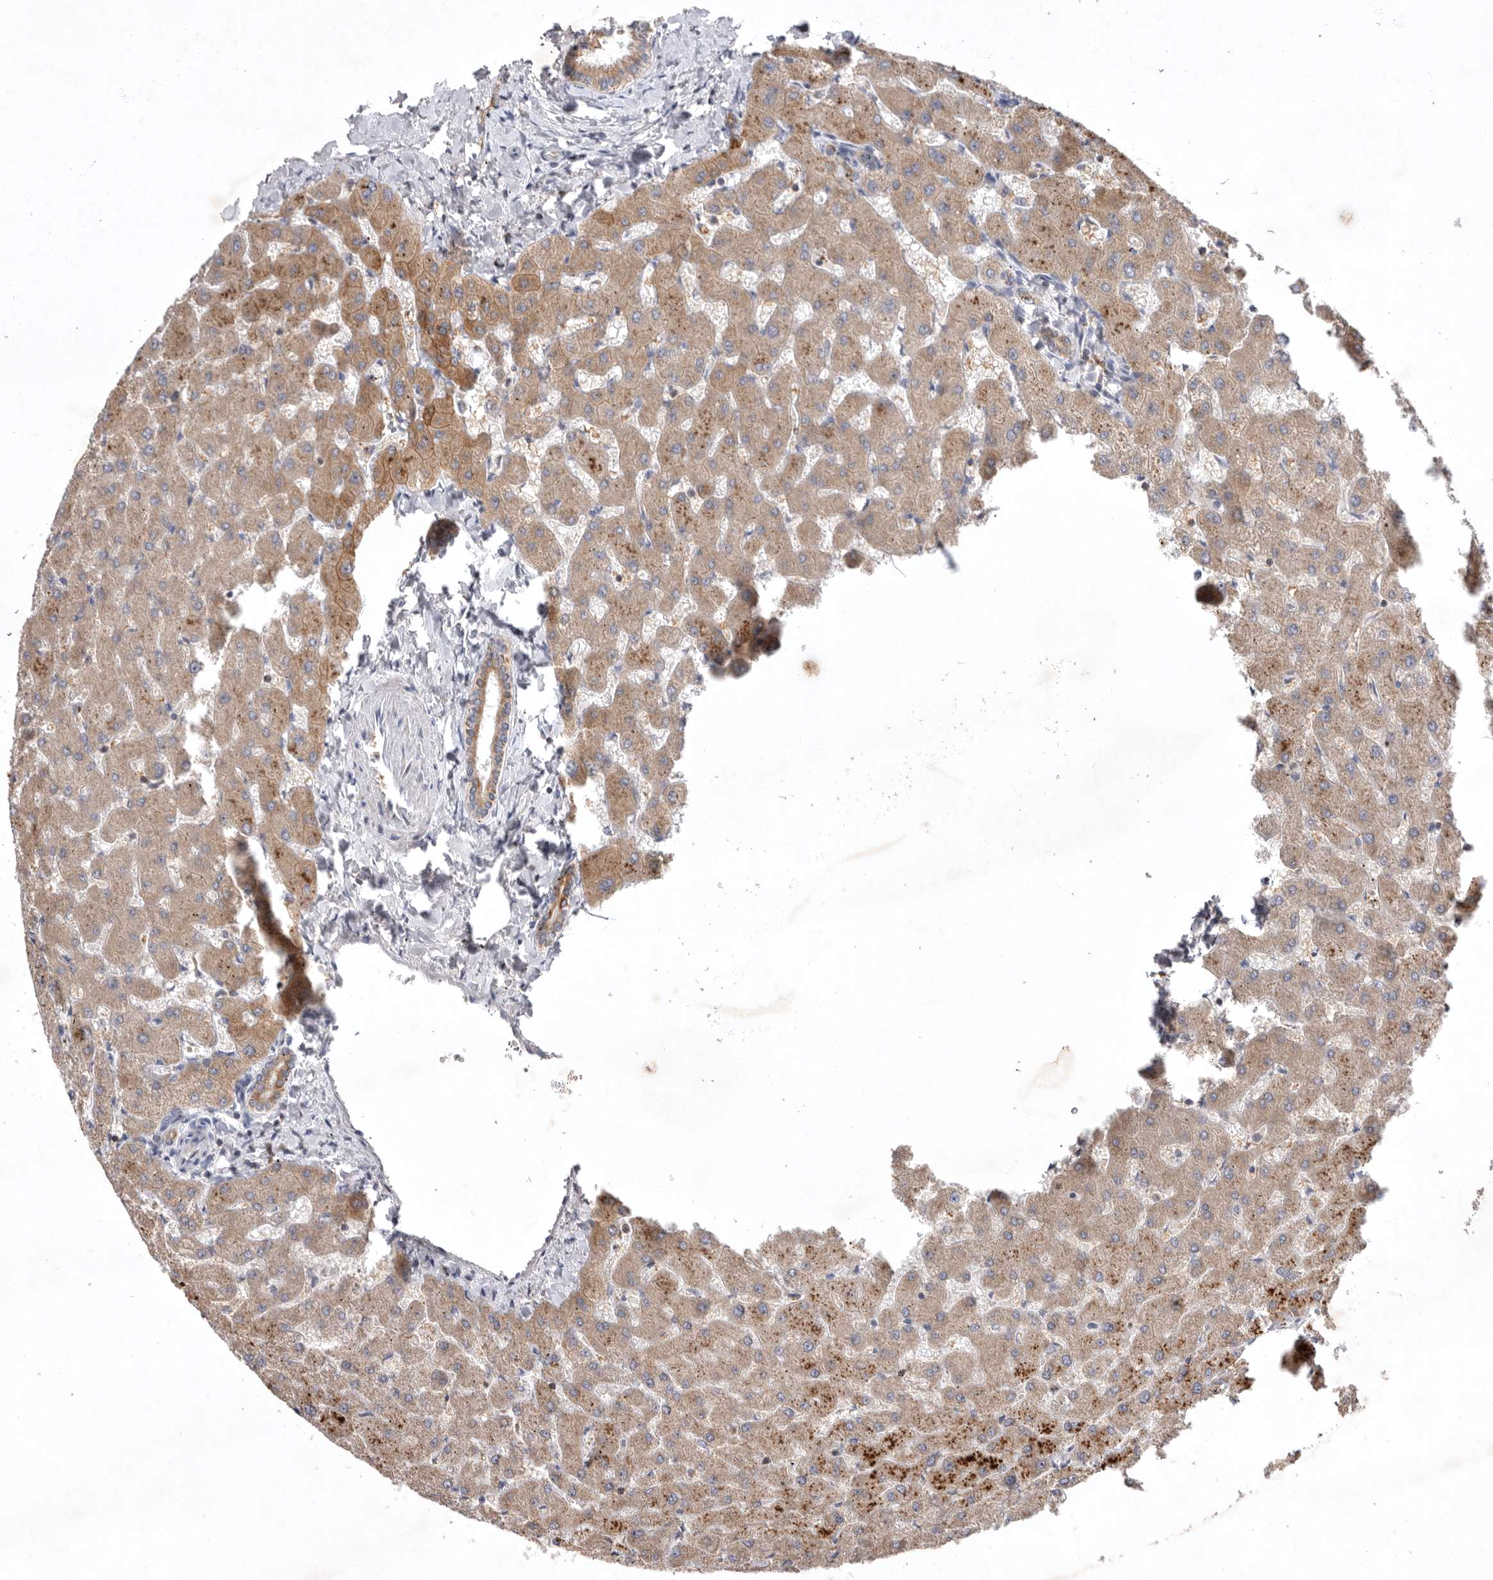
{"staining": {"intensity": "moderate", "quantity": ">75%", "location": "cytoplasmic/membranous"}, "tissue": "liver", "cell_type": "Cholangiocytes", "image_type": "normal", "snomed": [{"axis": "morphology", "description": "Normal tissue, NOS"}, {"axis": "topography", "description": "Liver"}], "caption": "This micrograph shows immunohistochemistry (IHC) staining of normal human liver, with medium moderate cytoplasmic/membranous expression in about >75% of cholangiocytes.", "gene": "TNFSF14", "patient": {"sex": "female", "age": 63}}